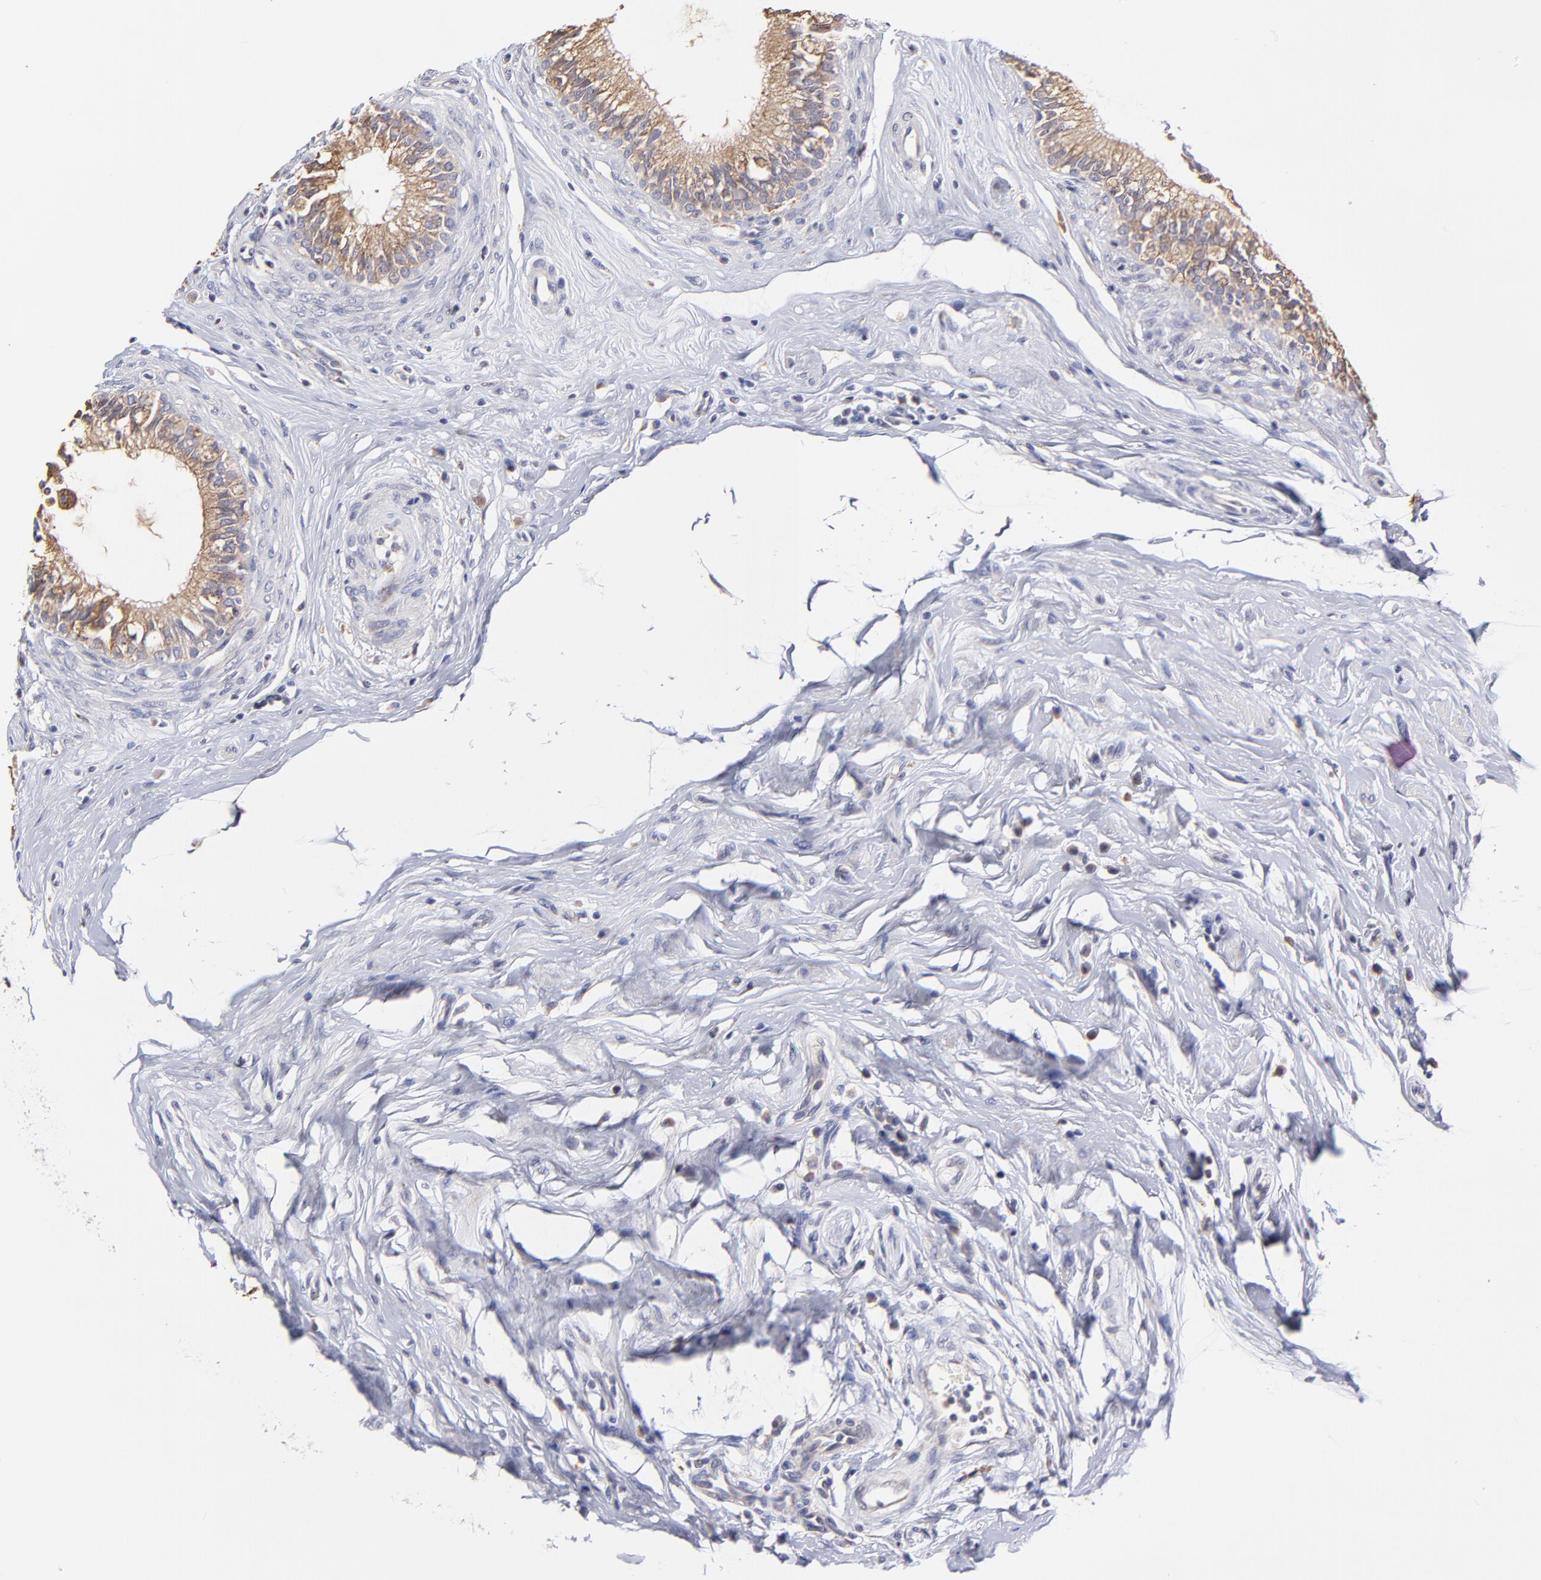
{"staining": {"intensity": "weak", "quantity": ">75%", "location": "cytoplasmic/membranous"}, "tissue": "epididymis", "cell_type": "Glandular cells", "image_type": "normal", "snomed": [{"axis": "morphology", "description": "Normal tissue, NOS"}, {"axis": "morphology", "description": "Inflammation, NOS"}, {"axis": "topography", "description": "Epididymis"}], "caption": "Immunohistochemical staining of benign epididymis shows weak cytoplasmic/membranous protein staining in approximately >75% of glandular cells.", "gene": "GCSAM", "patient": {"sex": "male", "age": 84}}